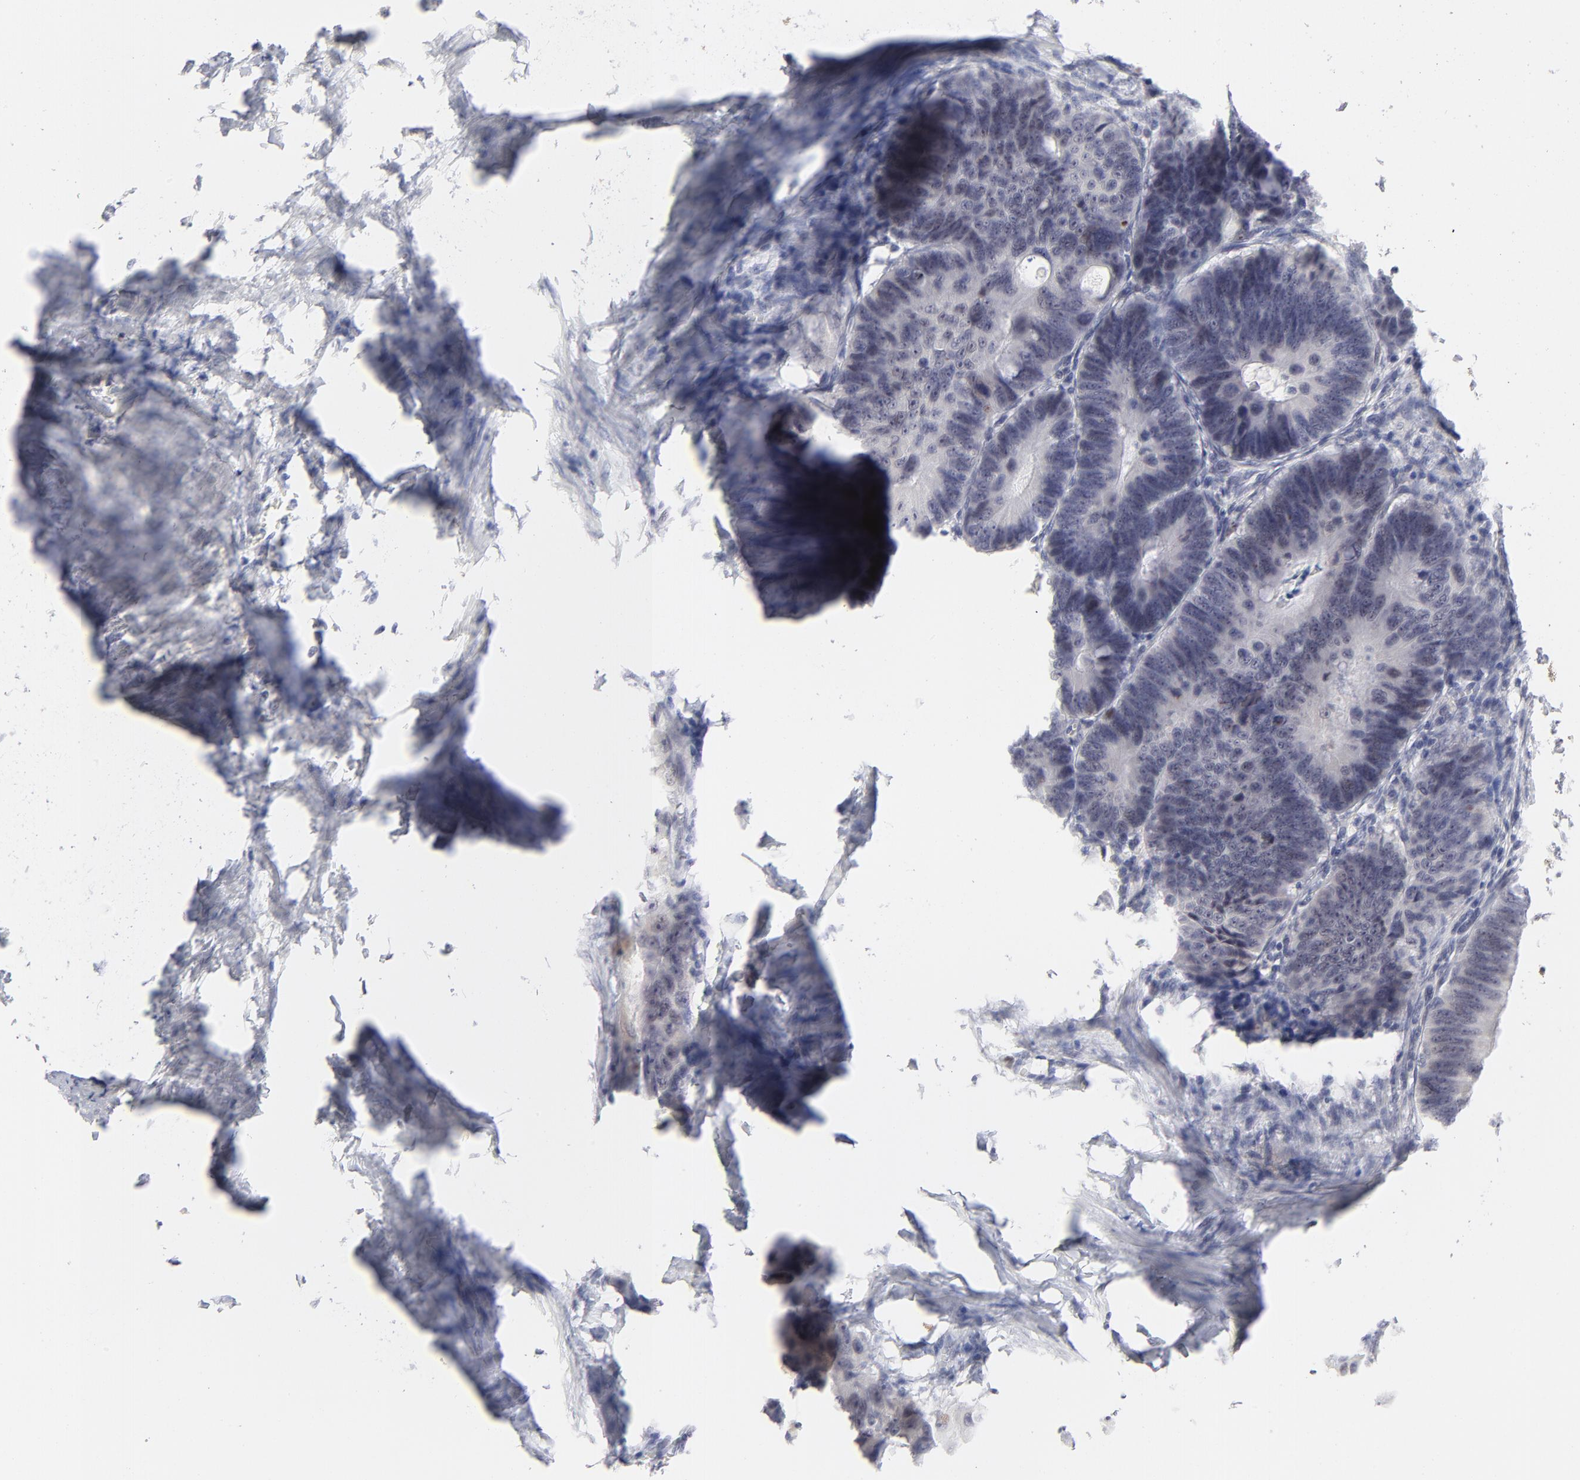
{"staining": {"intensity": "negative", "quantity": "none", "location": "none"}, "tissue": "colorectal cancer", "cell_type": "Tumor cells", "image_type": "cancer", "snomed": [{"axis": "morphology", "description": "Adenocarcinoma, NOS"}, {"axis": "topography", "description": "Colon"}], "caption": "Tumor cells are negative for brown protein staining in colorectal adenocarcinoma.", "gene": "CCR2", "patient": {"sex": "female", "age": 55}}